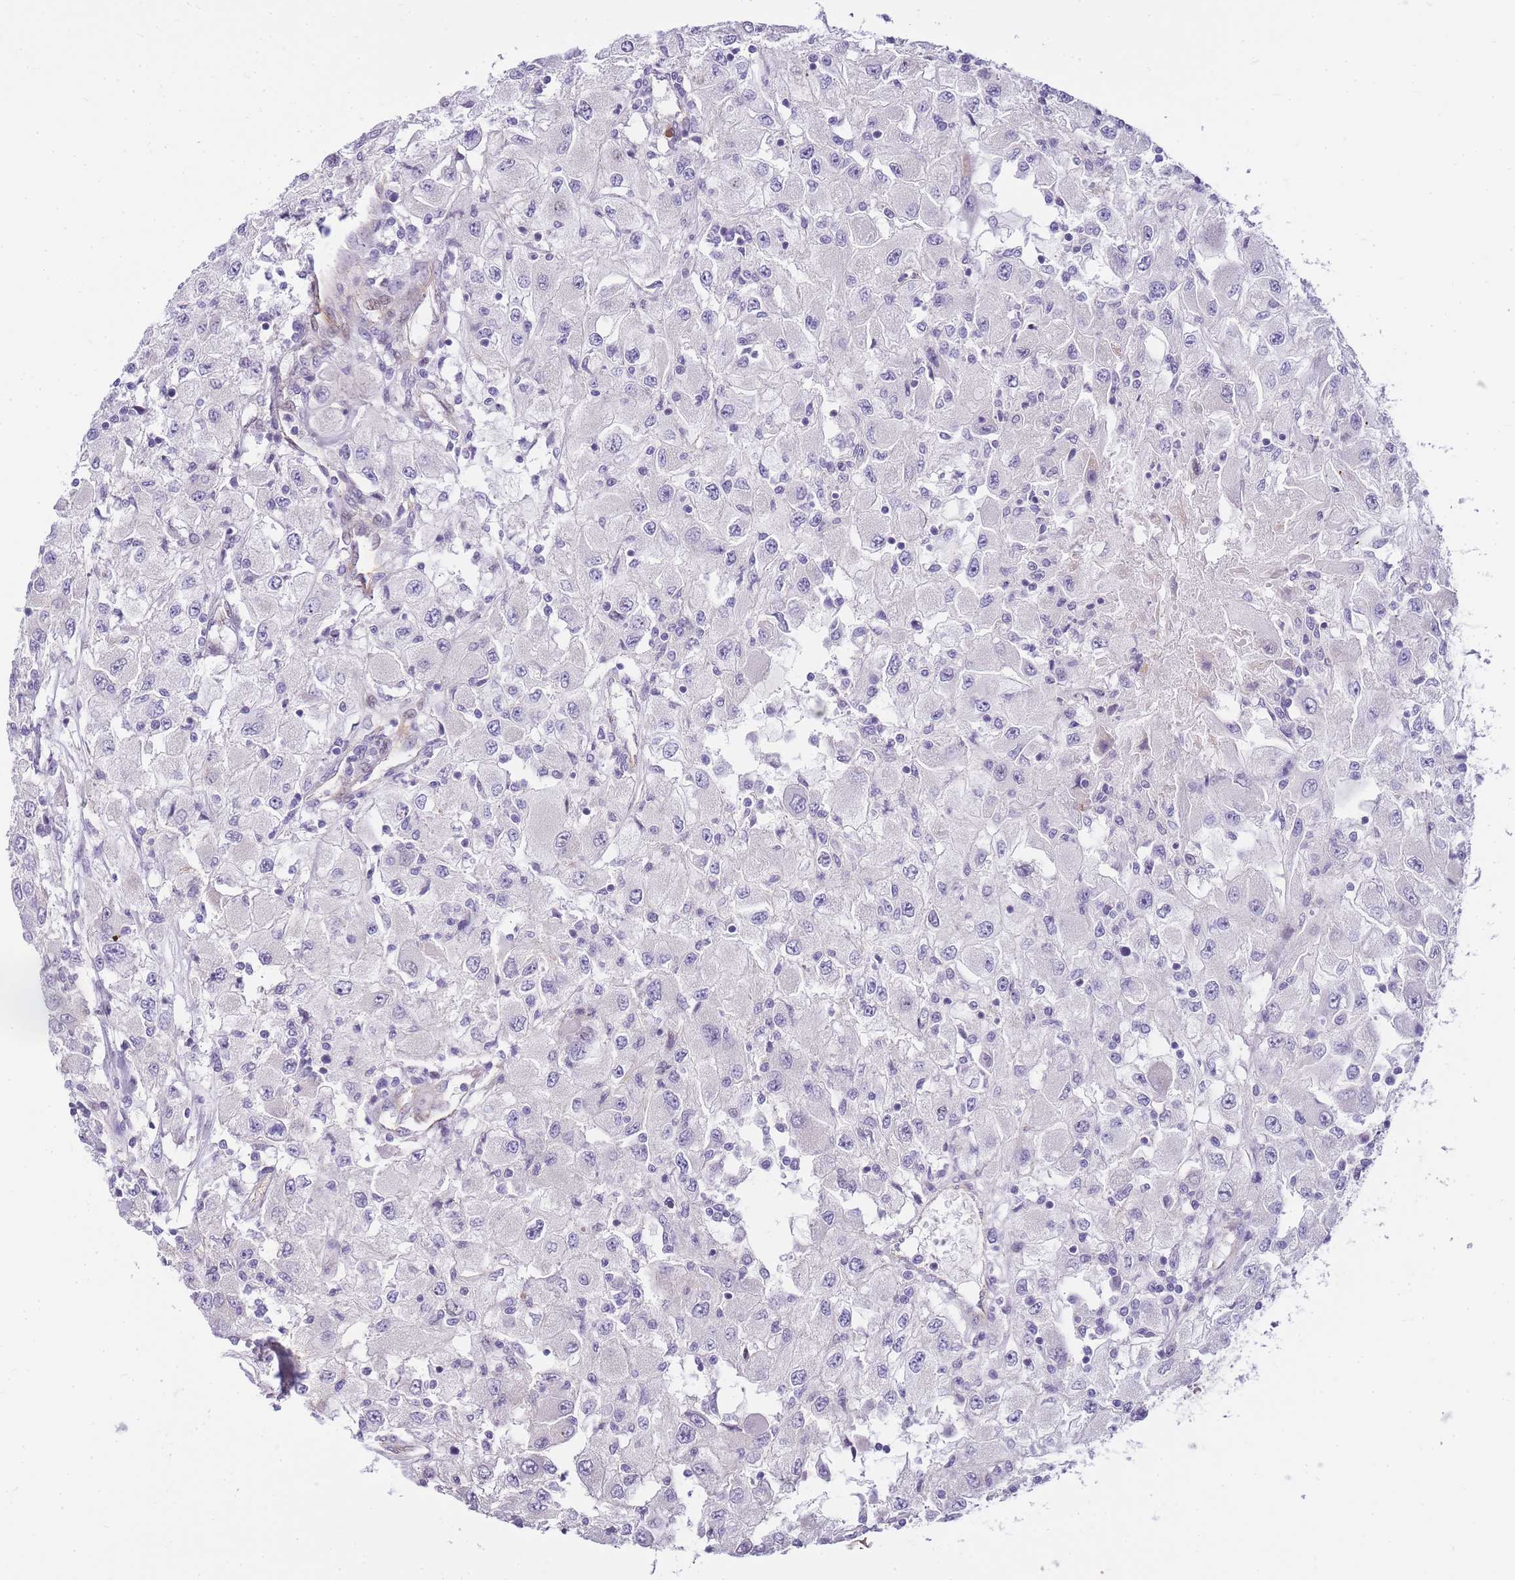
{"staining": {"intensity": "negative", "quantity": "none", "location": "none"}, "tissue": "renal cancer", "cell_type": "Tumor cells", "image_type": "cancer", "snomed": [{"axis": "morphology", "description": "Adenocarcinoma, NOS"}, {"axis": "topography", "description": "Kidney"}], "caption": "The IHC photomicrograph has no significant expression in tumor cells of adenocarcinoma (renal) tissue. (IHC, brightfield microscopy, high magnification).", "gene": "CLBA1", "patient": {"sex": "female", "age": 67}}